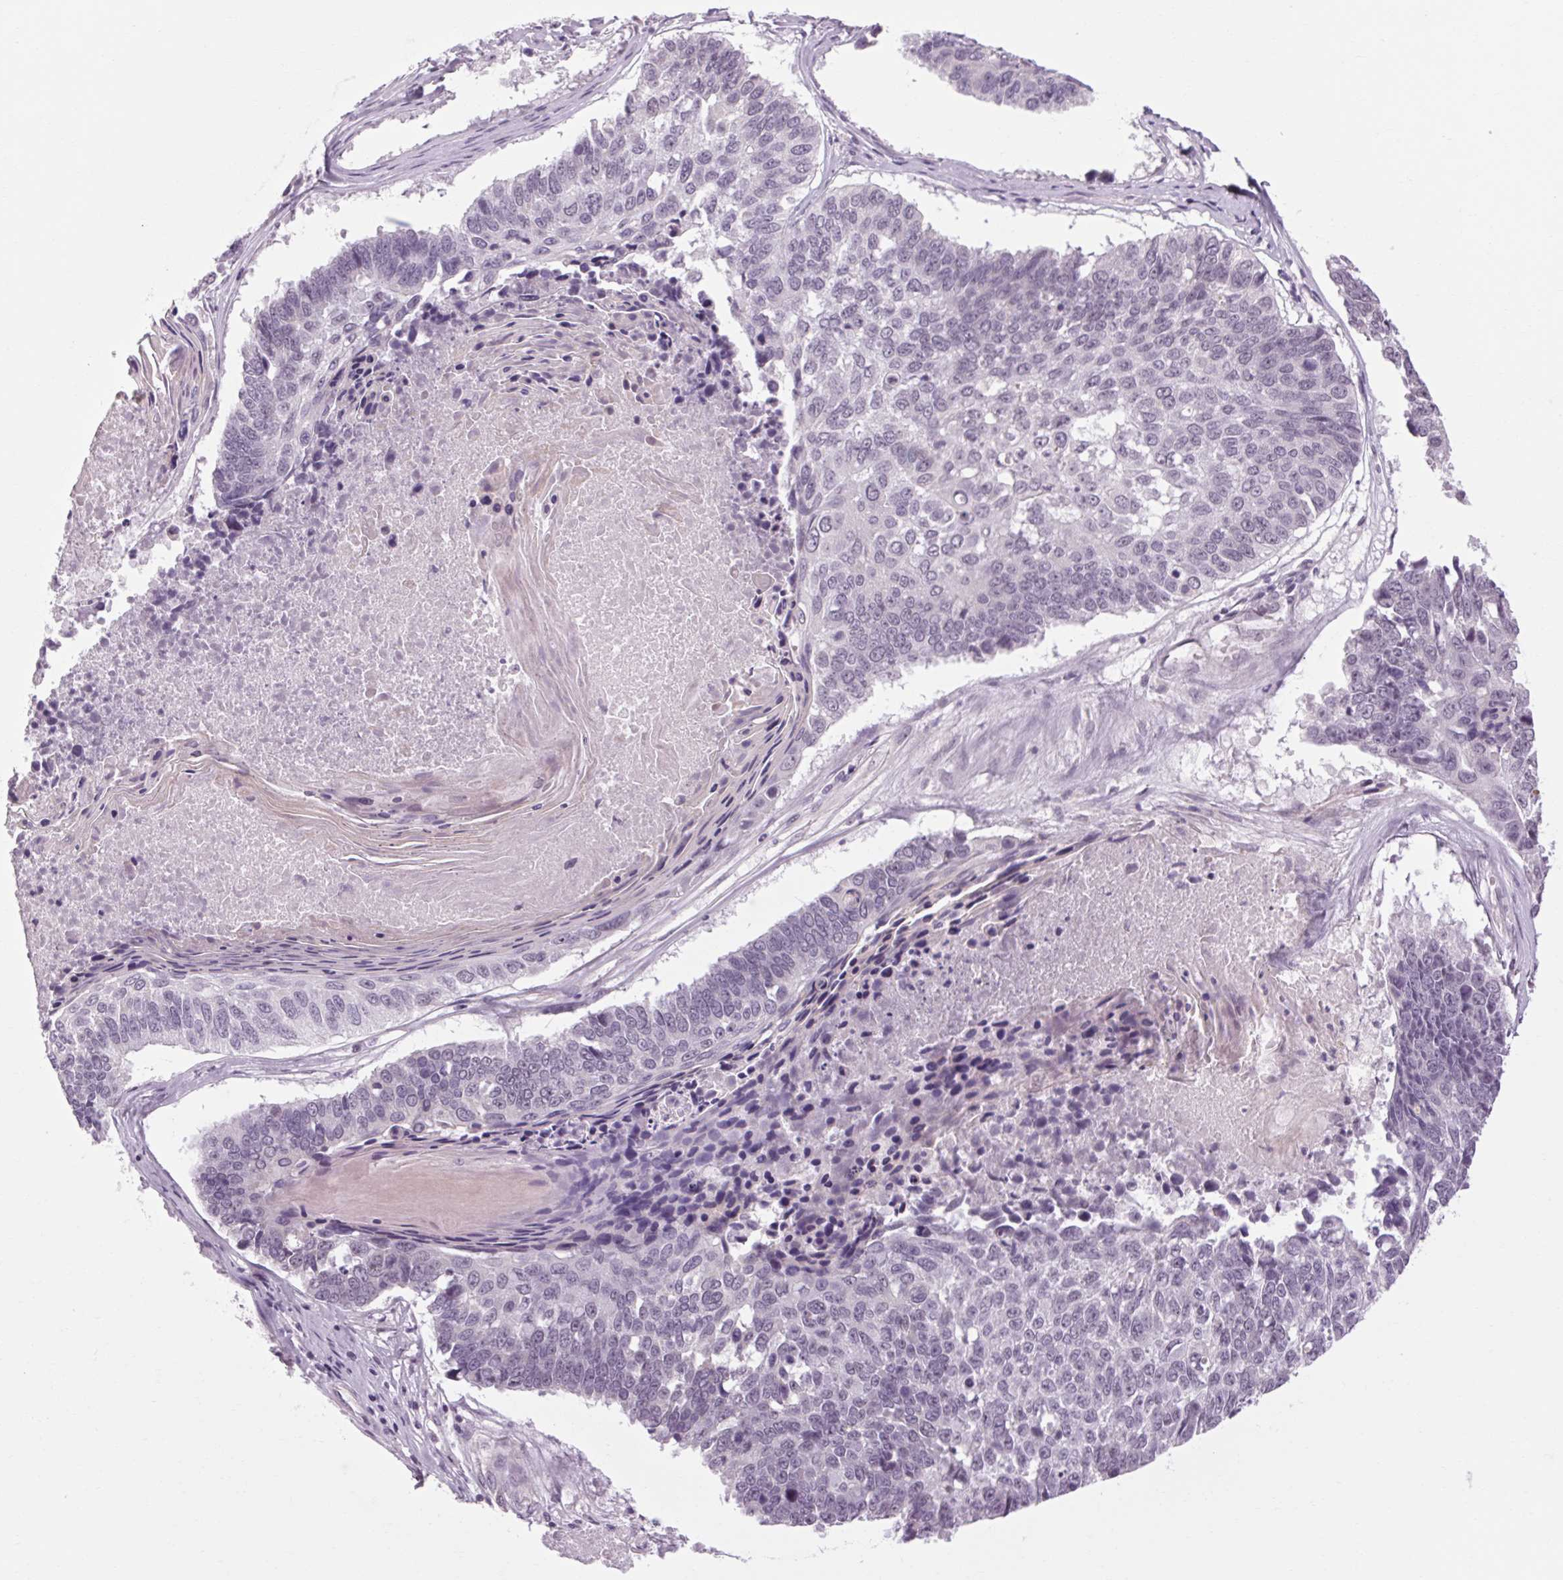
{"staining": {"intensity": "negative", "quantity": "none", "location": "none"}, "tissue": "lung cancer", "cell_type": "Tumor cells", "image_type": "cancer", "snomed": [{"axis": "morphology", "description": "Squamous cell carcinoma, NOS"}, {"axis": "topography", "description": "Lung"}], "caption": "A micrograph of lung squamous cell carcinoma stained for a protein demonstrates no brown staining in tumor cells.", "gene": "KLHL40", "patient": {"sex": "male", "age": 73}}